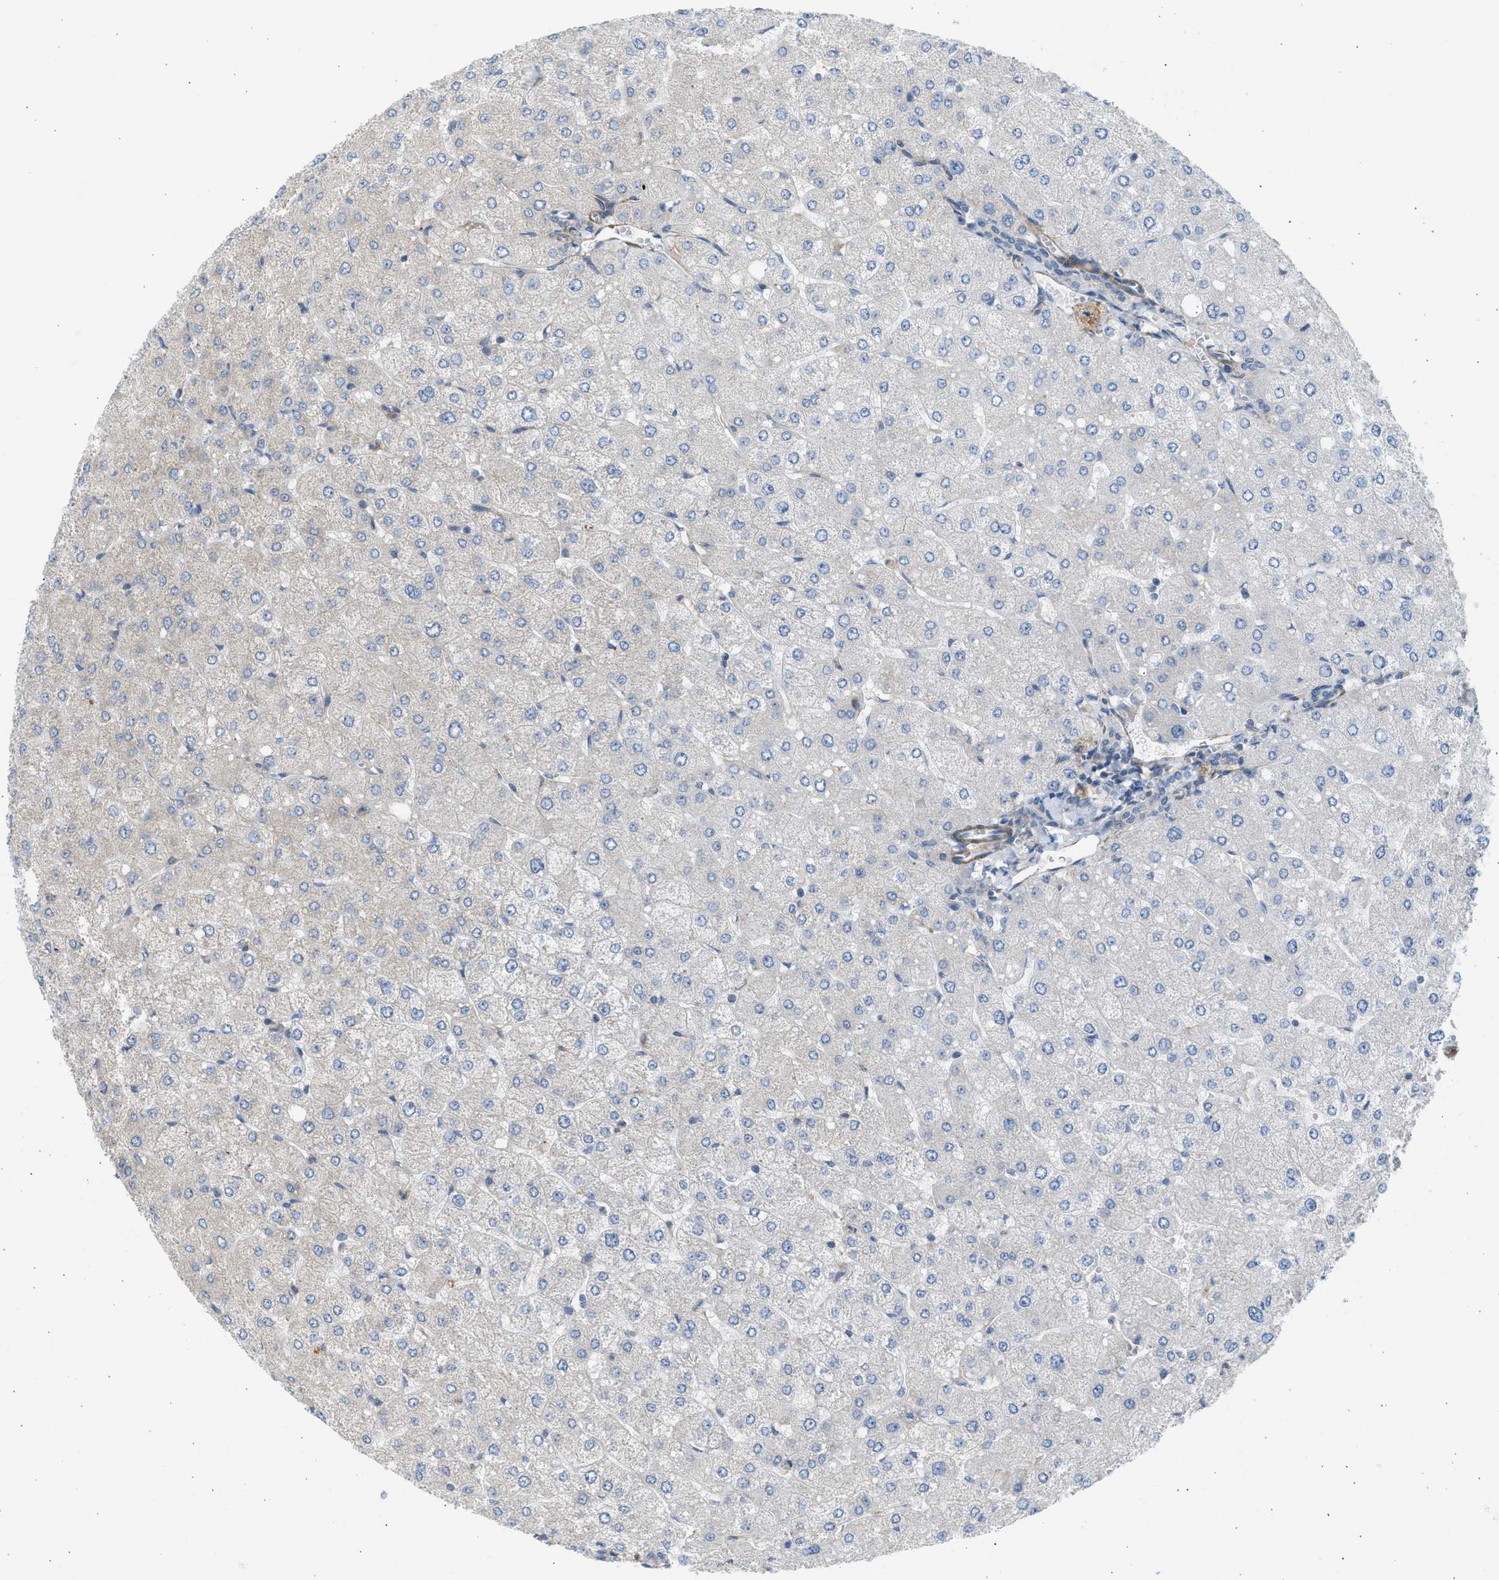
{"staining": {"intensity": "negative", "quantity": "none", "location": "none"}, "tissue": "liver", "cell_type": "Cholangiocytes", "image_type": "normal", "snomed": [{"axis": "morphology", "description": "Normal tissue, NOS"}, {"axis": "topography", "description": "Liver"}], "caption": "There is no significant expression in cholangiocytes of liver.", "gene": "PCNX3", "patient": {"sex": "male", "age": 55}}